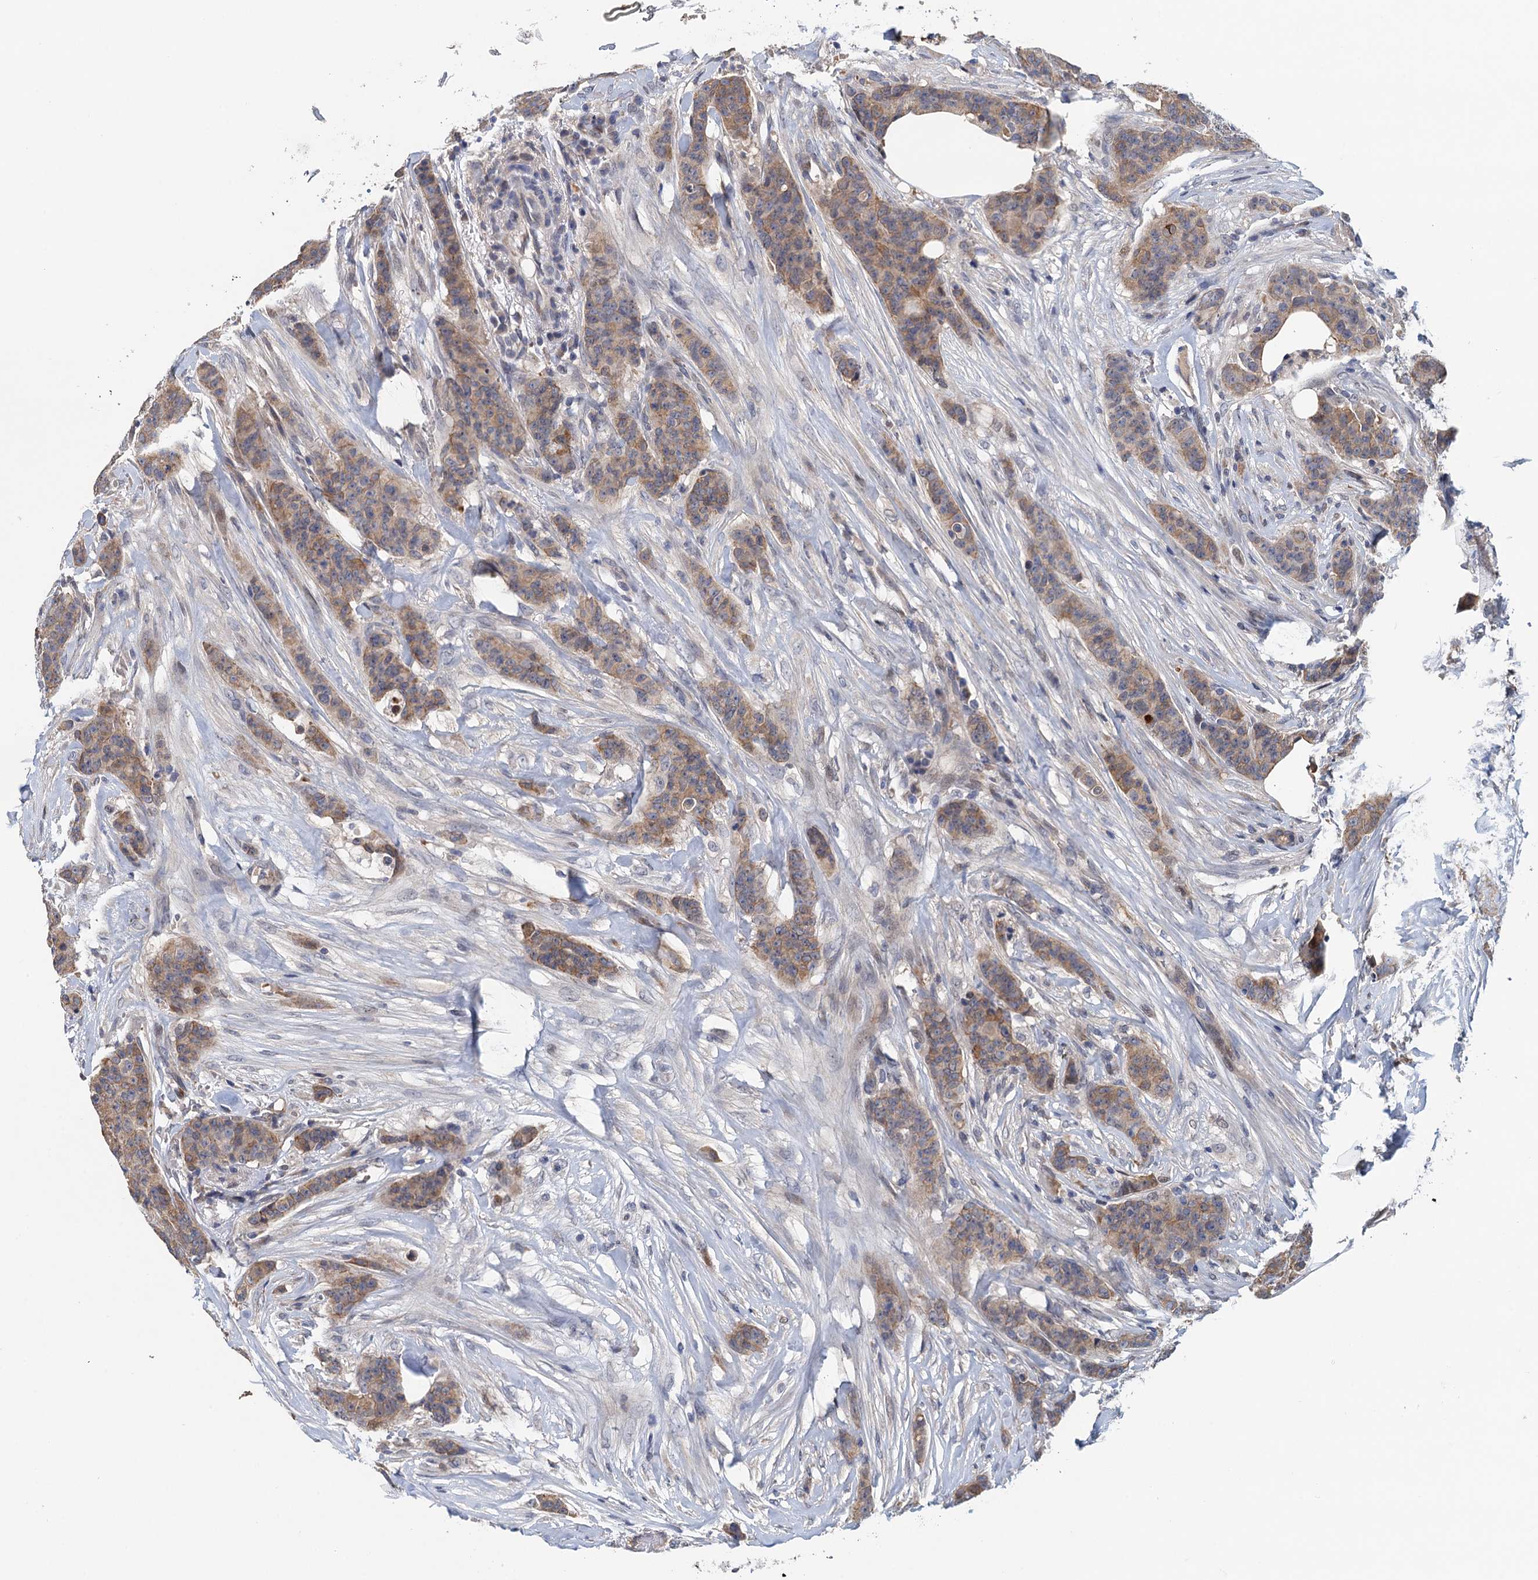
{"staining": {"intensity": "weak", "quantity": "25%-75%", "location": "cytoplasmic/membranous"}, "tissue": "breast cancer", "cell_type": "Tumor cells", "image_type": "cancer", "snomed": [{"axis": "morphology", "description": "Duct carcinoma"}, {"axis": "topography", "description": "Breast"}], "caption": "A micrograph showing weak cytoplasmic/membranous positivity in approximately 25%-75% of tumor cells in breast cancer, as visualized by brown immunohistochemical staining.", "gene": "MDM1", "patient": {"sex": "female", "age": 40}}